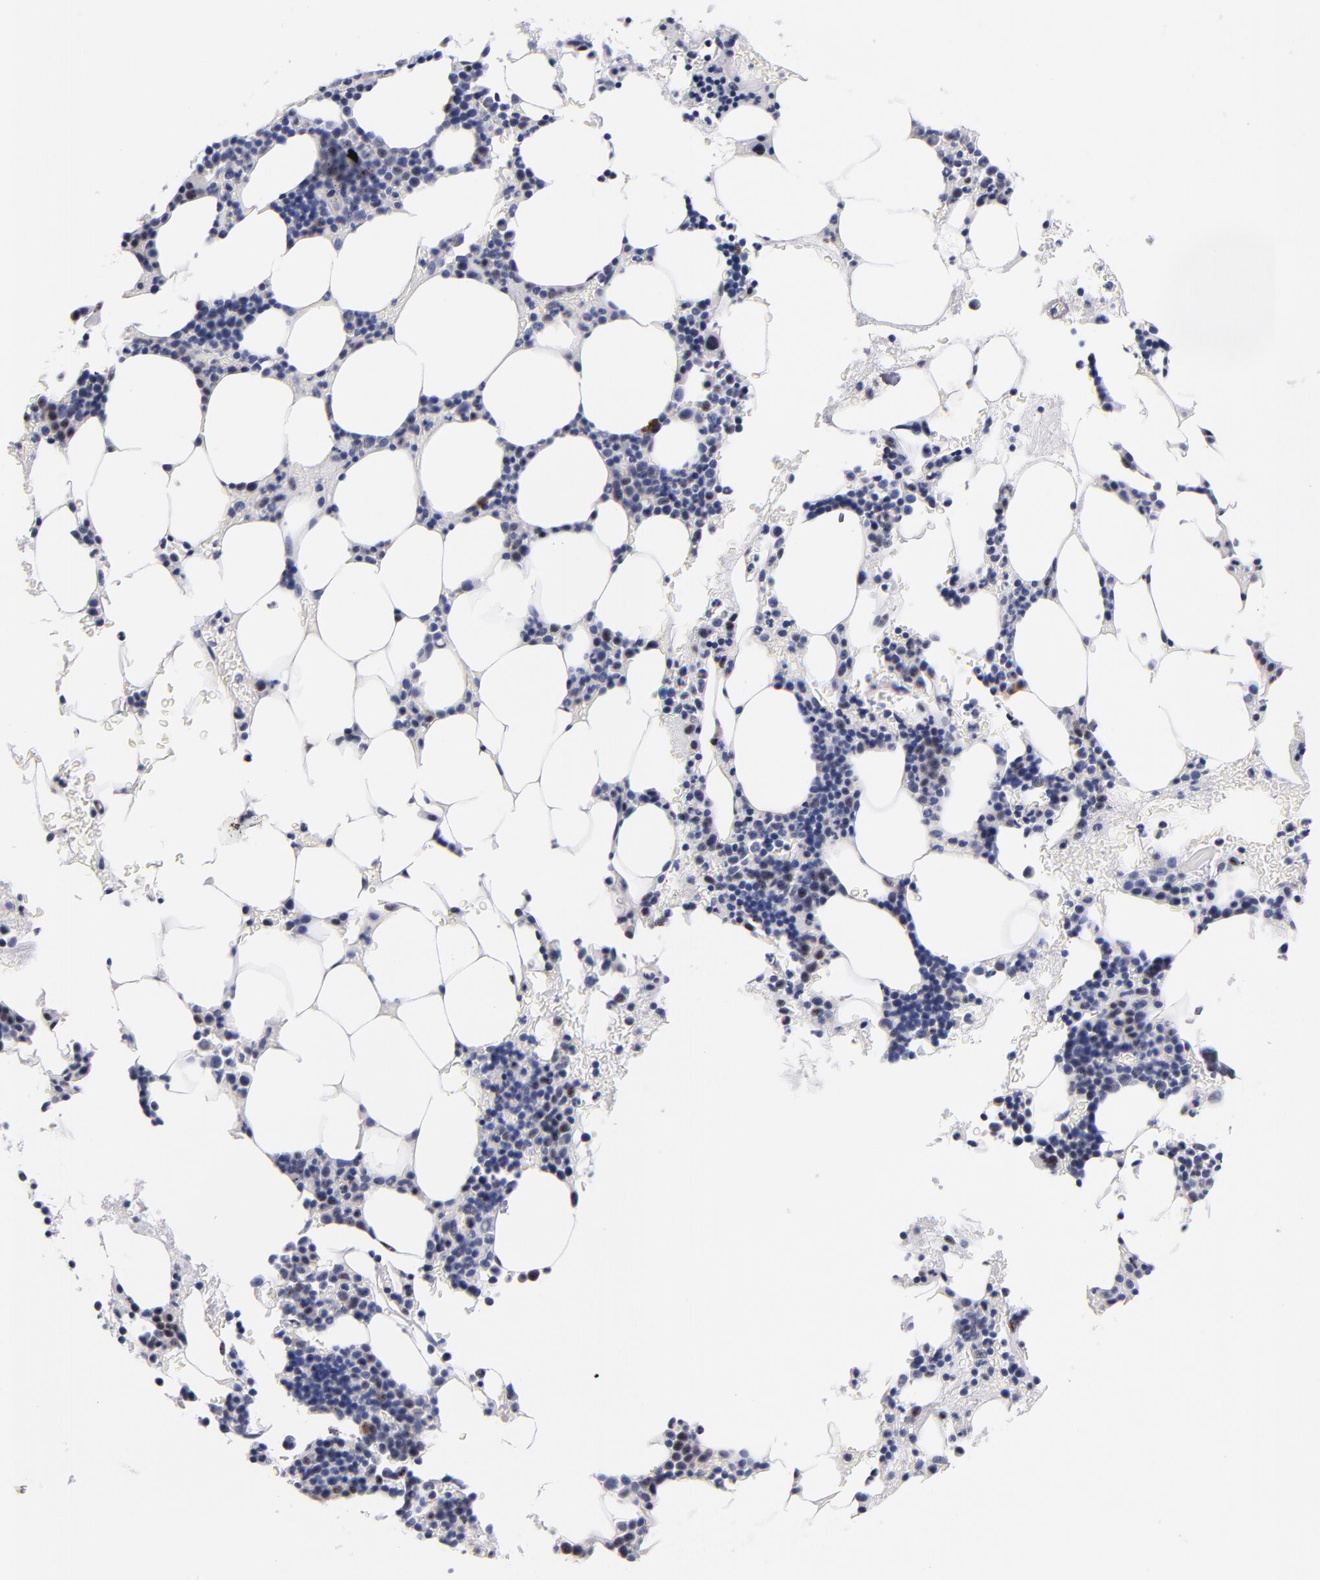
{"staining": {"intensity": "weak", "quantity": "<25%", "location": "nuclear"}, "tissue": "bone marrow", "cell_type": "Hematopoietic cells", "image_type": "normal", "snomed": [{"axis": "morphology", "description": "Normal tissue, NOS"}, {"axis": "topography", "description": "Bone marrow"}], "caption": "Micrograph shows no significant protein staining in hematopoietic cells of benign bone marrow. The staining is performed using DAB (3,3'-diaminobenzidine) brown chromogen with nuclei counter-stained in using hematoxylin.", "gene": "RAF1", "patient": {"sex": "male", "age": 78}}